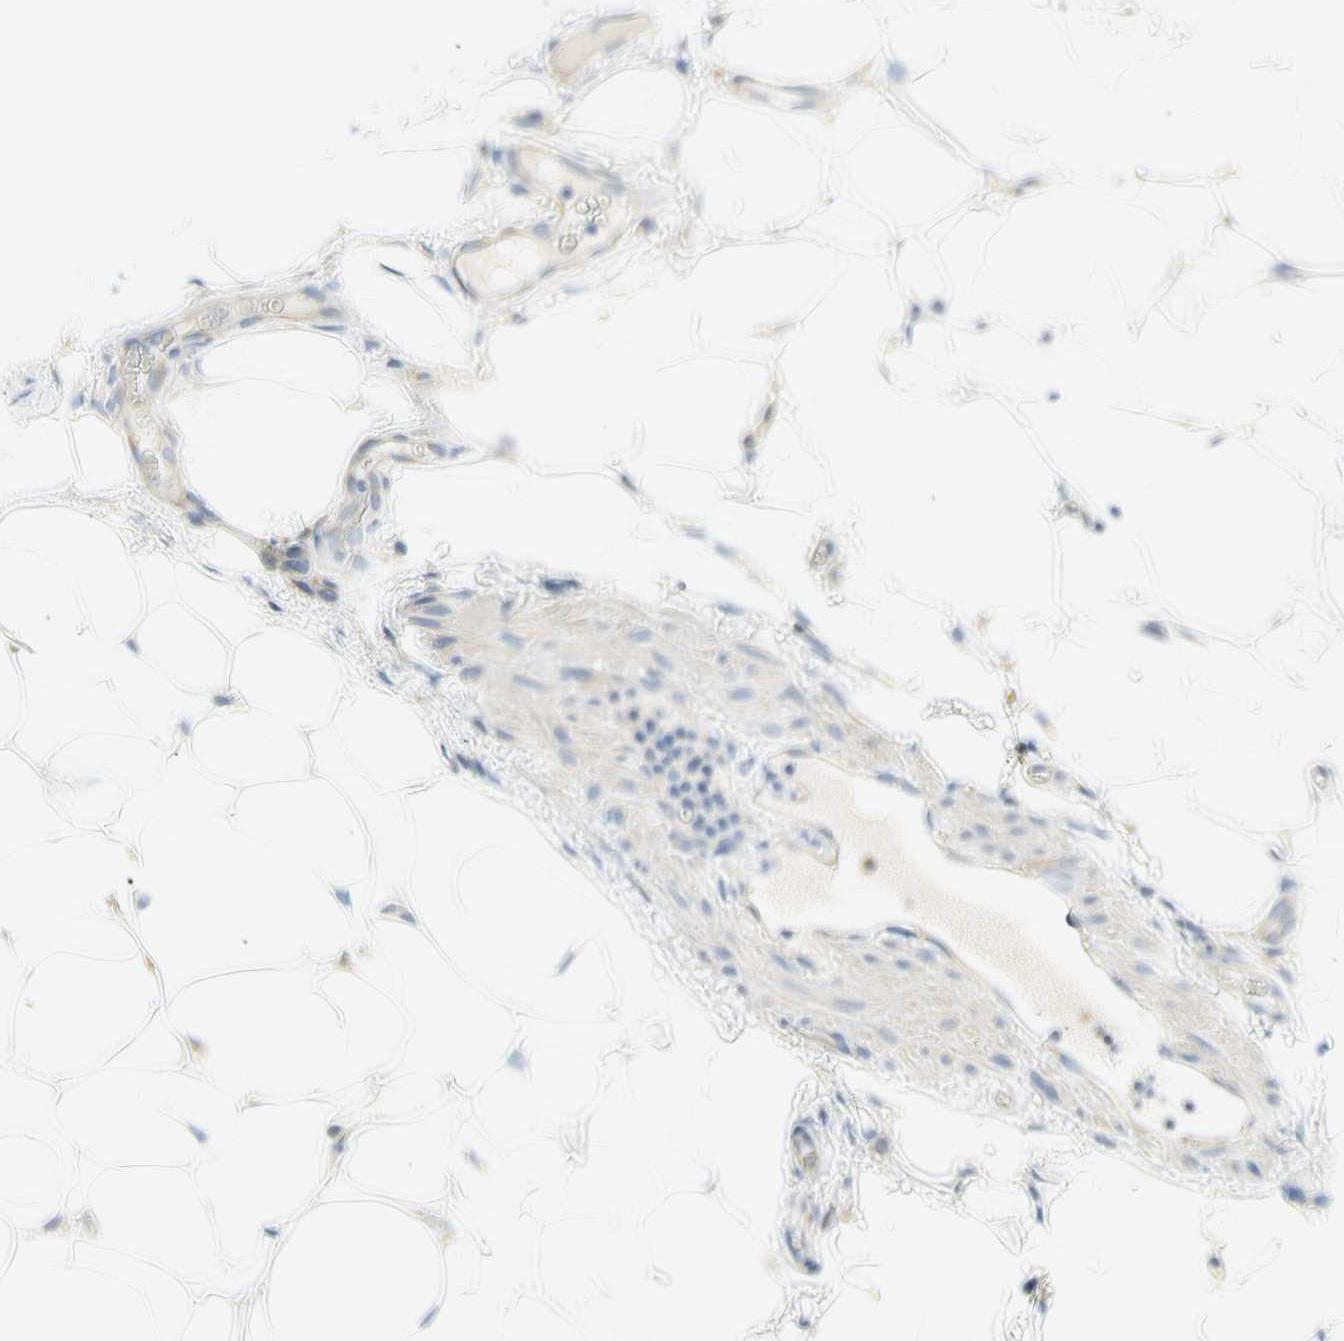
{"staining": {"intensity": "negative", "quantity": "none", "location": "none"}, "tissue": "lymphoma", "cell_type": "Tumor cells", "image_type": "cancer", "snomed": [{"axis": "morphology", "description": "Malignant lymphoma, non-Hodgkin's type, Low grade"}, {"axis": "topography", "description": "Lymph node"}], "caption": "Low-grade malignant lymphoma, non-Hodgkin's type was stained to show a protein in brown. There is no significant staining in tumor cells.", "gene": "TNFSF11", "patient": {"sex": "male", "age": 83}}